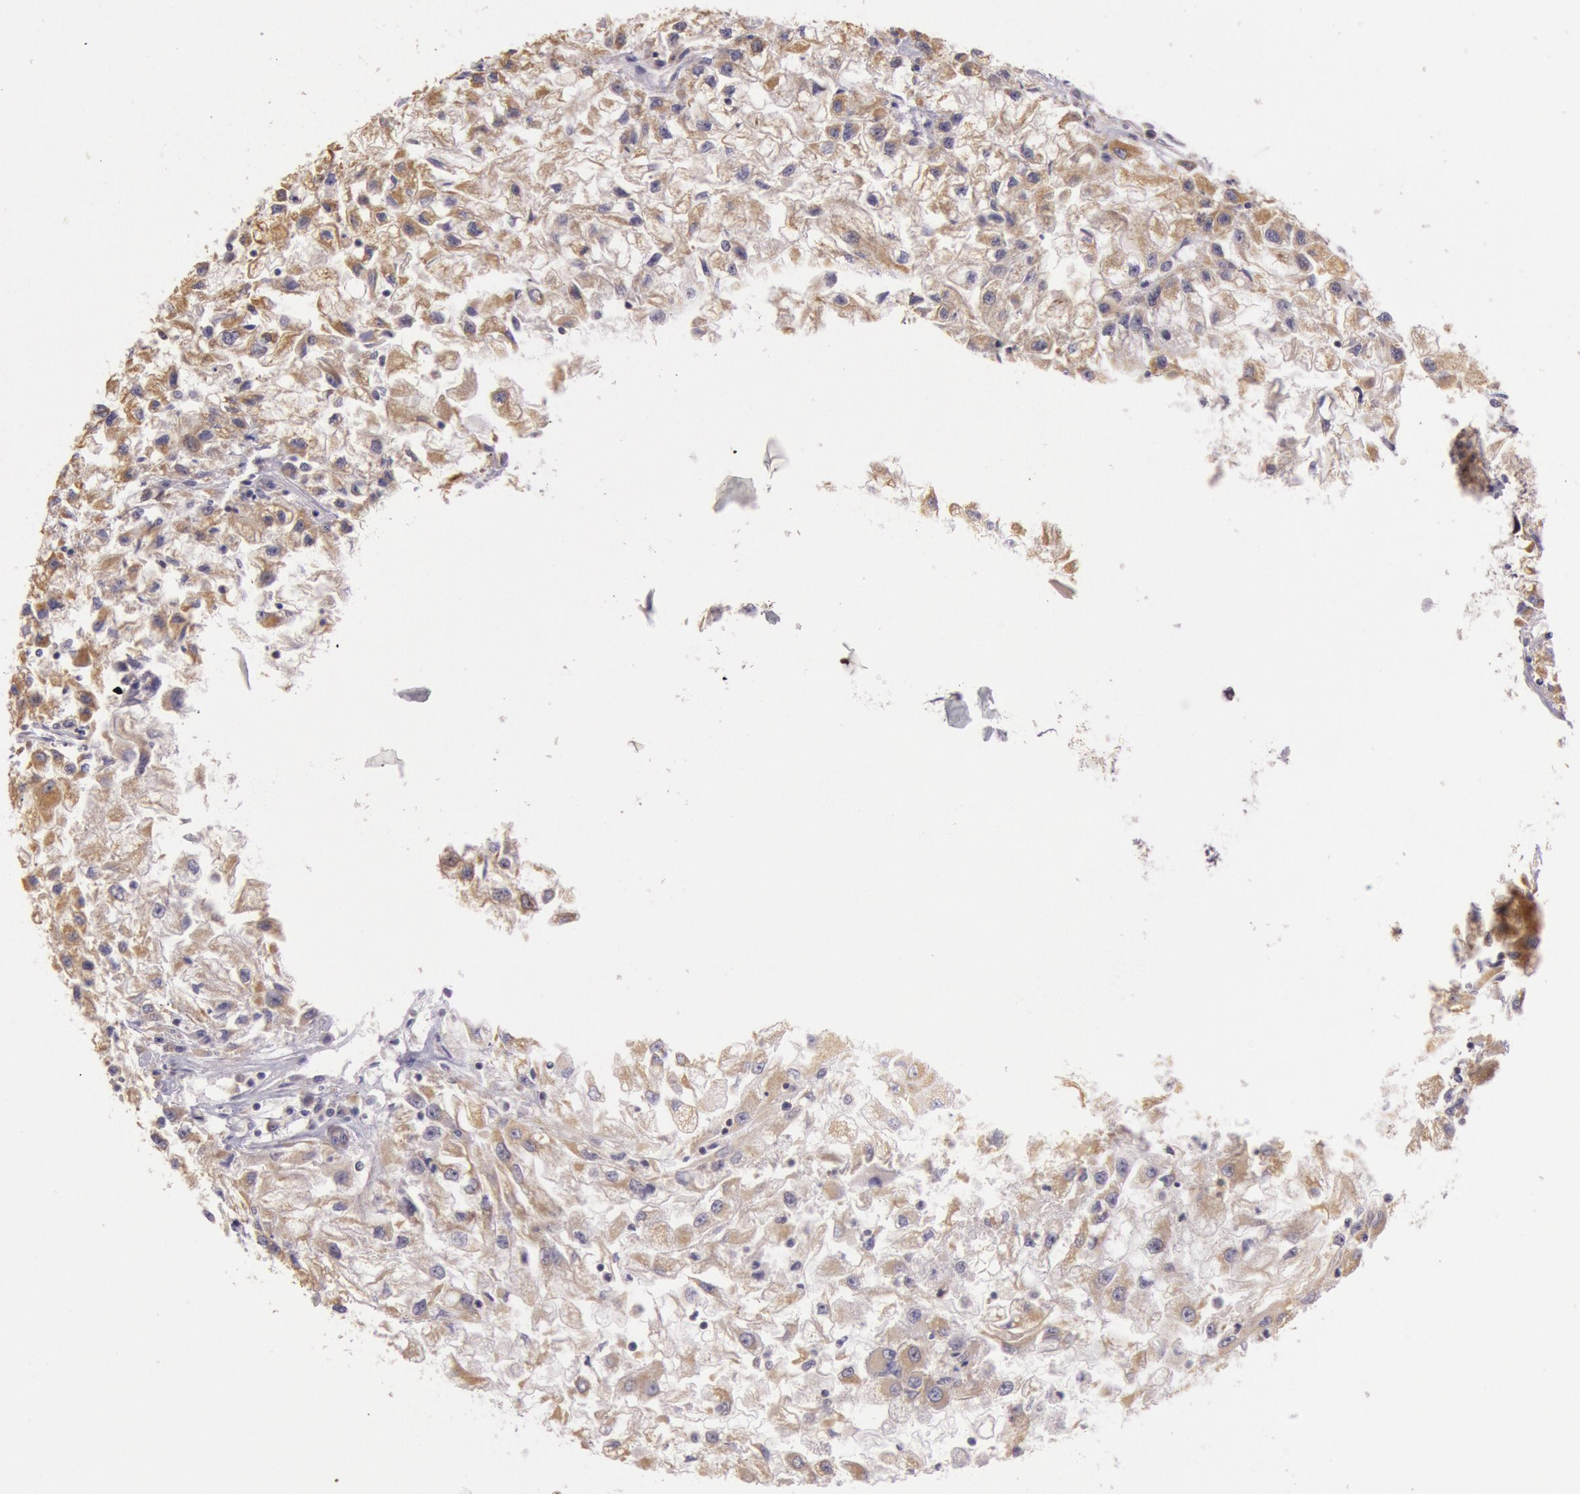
{"staining": {"intensity": "moderate", "quantity": ">75%", "location": "cytoplasmic/membranous"}, "tissue": "renal cancer", "cell_type": "Tumor cells", "image_type": "cancer", "snomed": [{"axis": "morphology", "description": "Adenocarcinoma, NOS"}, {"axis": "topography", "description": "Kidney"}], "caption": "A brown stain highlights moderate cytoplasmic/membranous staining of a protein in renal cancer tumor cells.", "gene": "CDK16", "patient": {"sex": "male", "age": 59}}